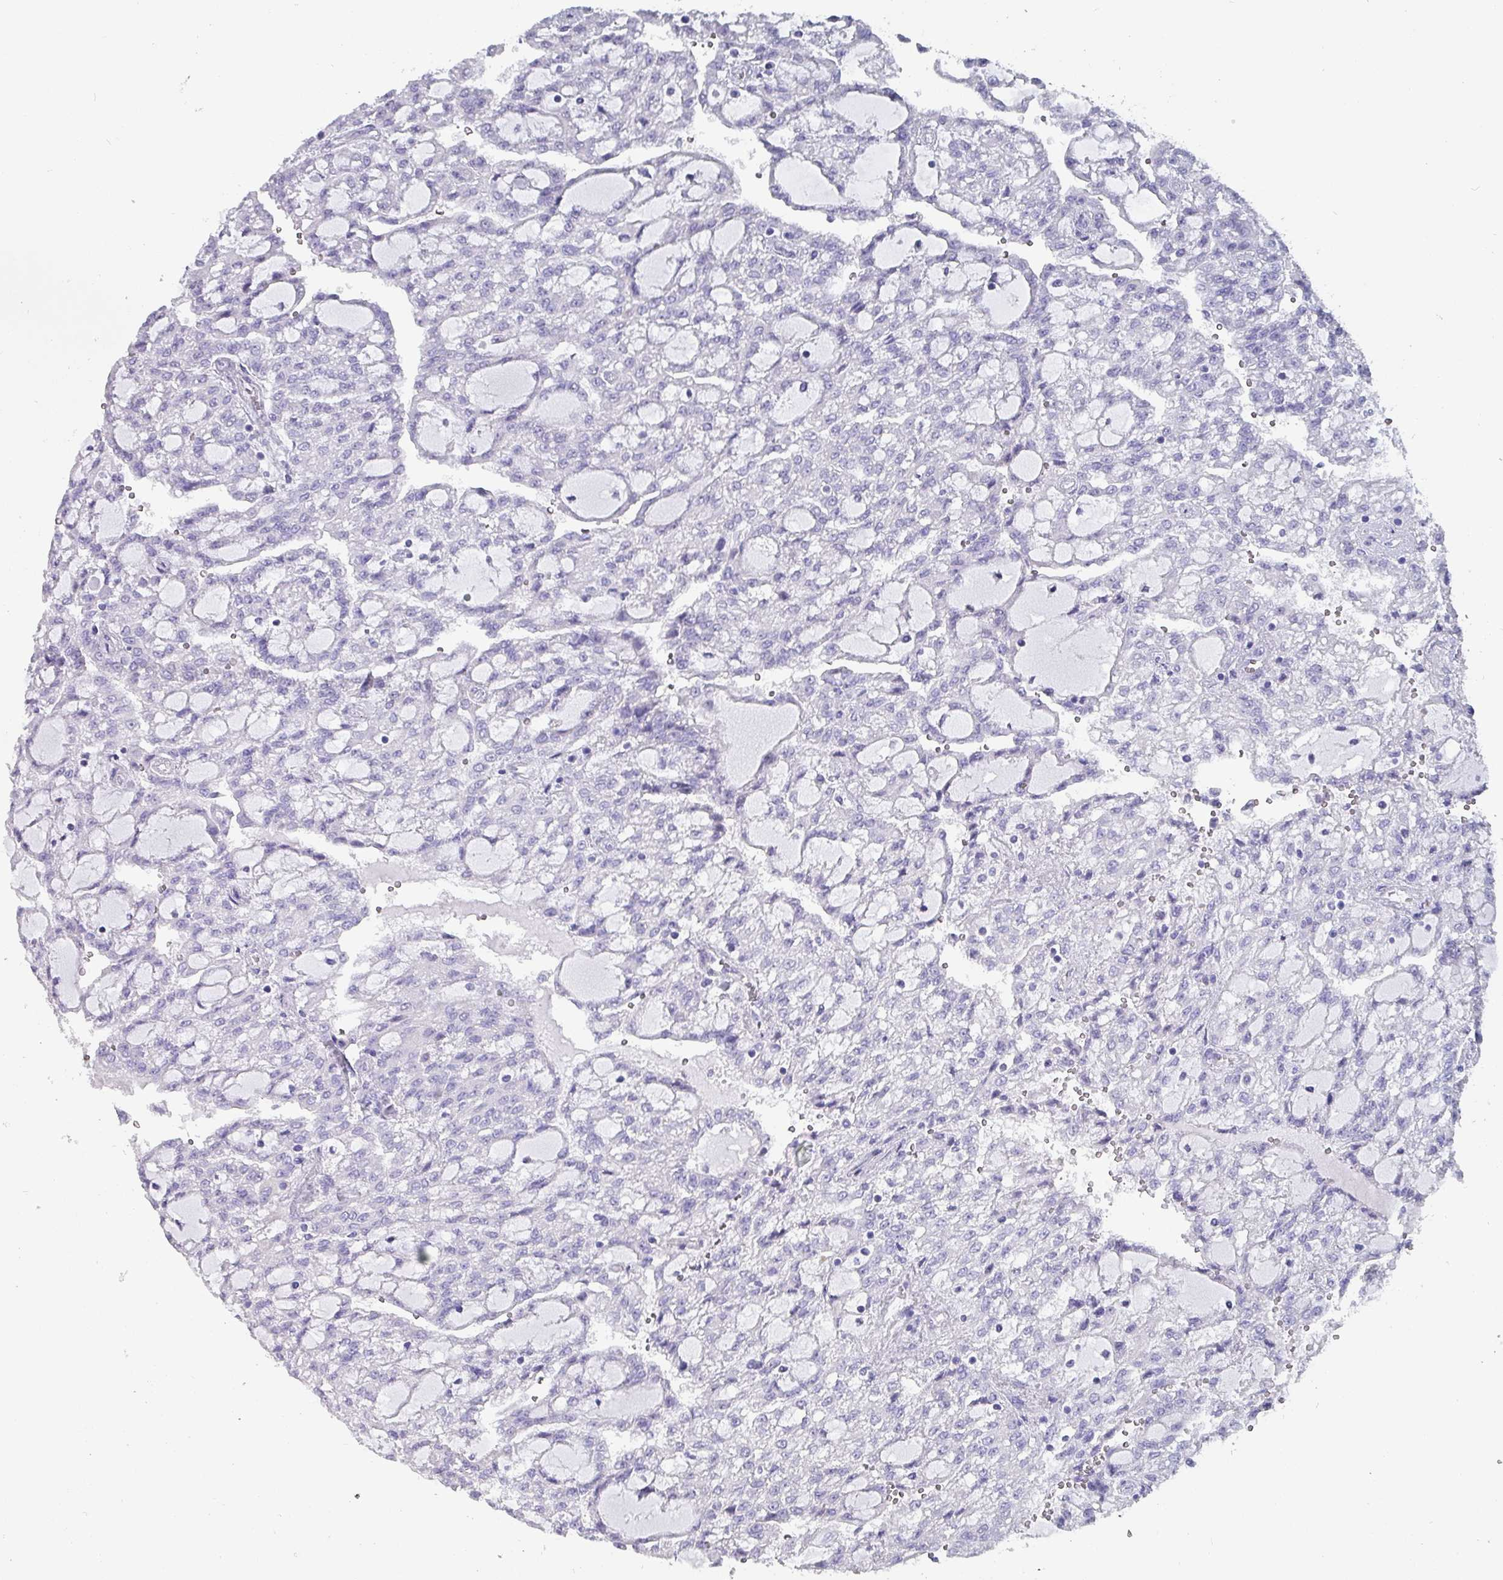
{"staining": {"intensity": "negative", "quantity": "none", "location": "none"}, "tissue": "renal cancer", "cell_type": "Tumor cells", "image_type": "cancer", "snomed": [{"axis": "morphology", "description": "Adenocarcinoma, NOS"}, {"axis": "topography", "description": "Kidney"}], "caption": "High power microscopy image of an IHC histopathology image of renal cancer, revealing no significant positivity in tumor cells.", "gene": "INS-IGF2", "patient": {"sex": "male", "age": 63}}